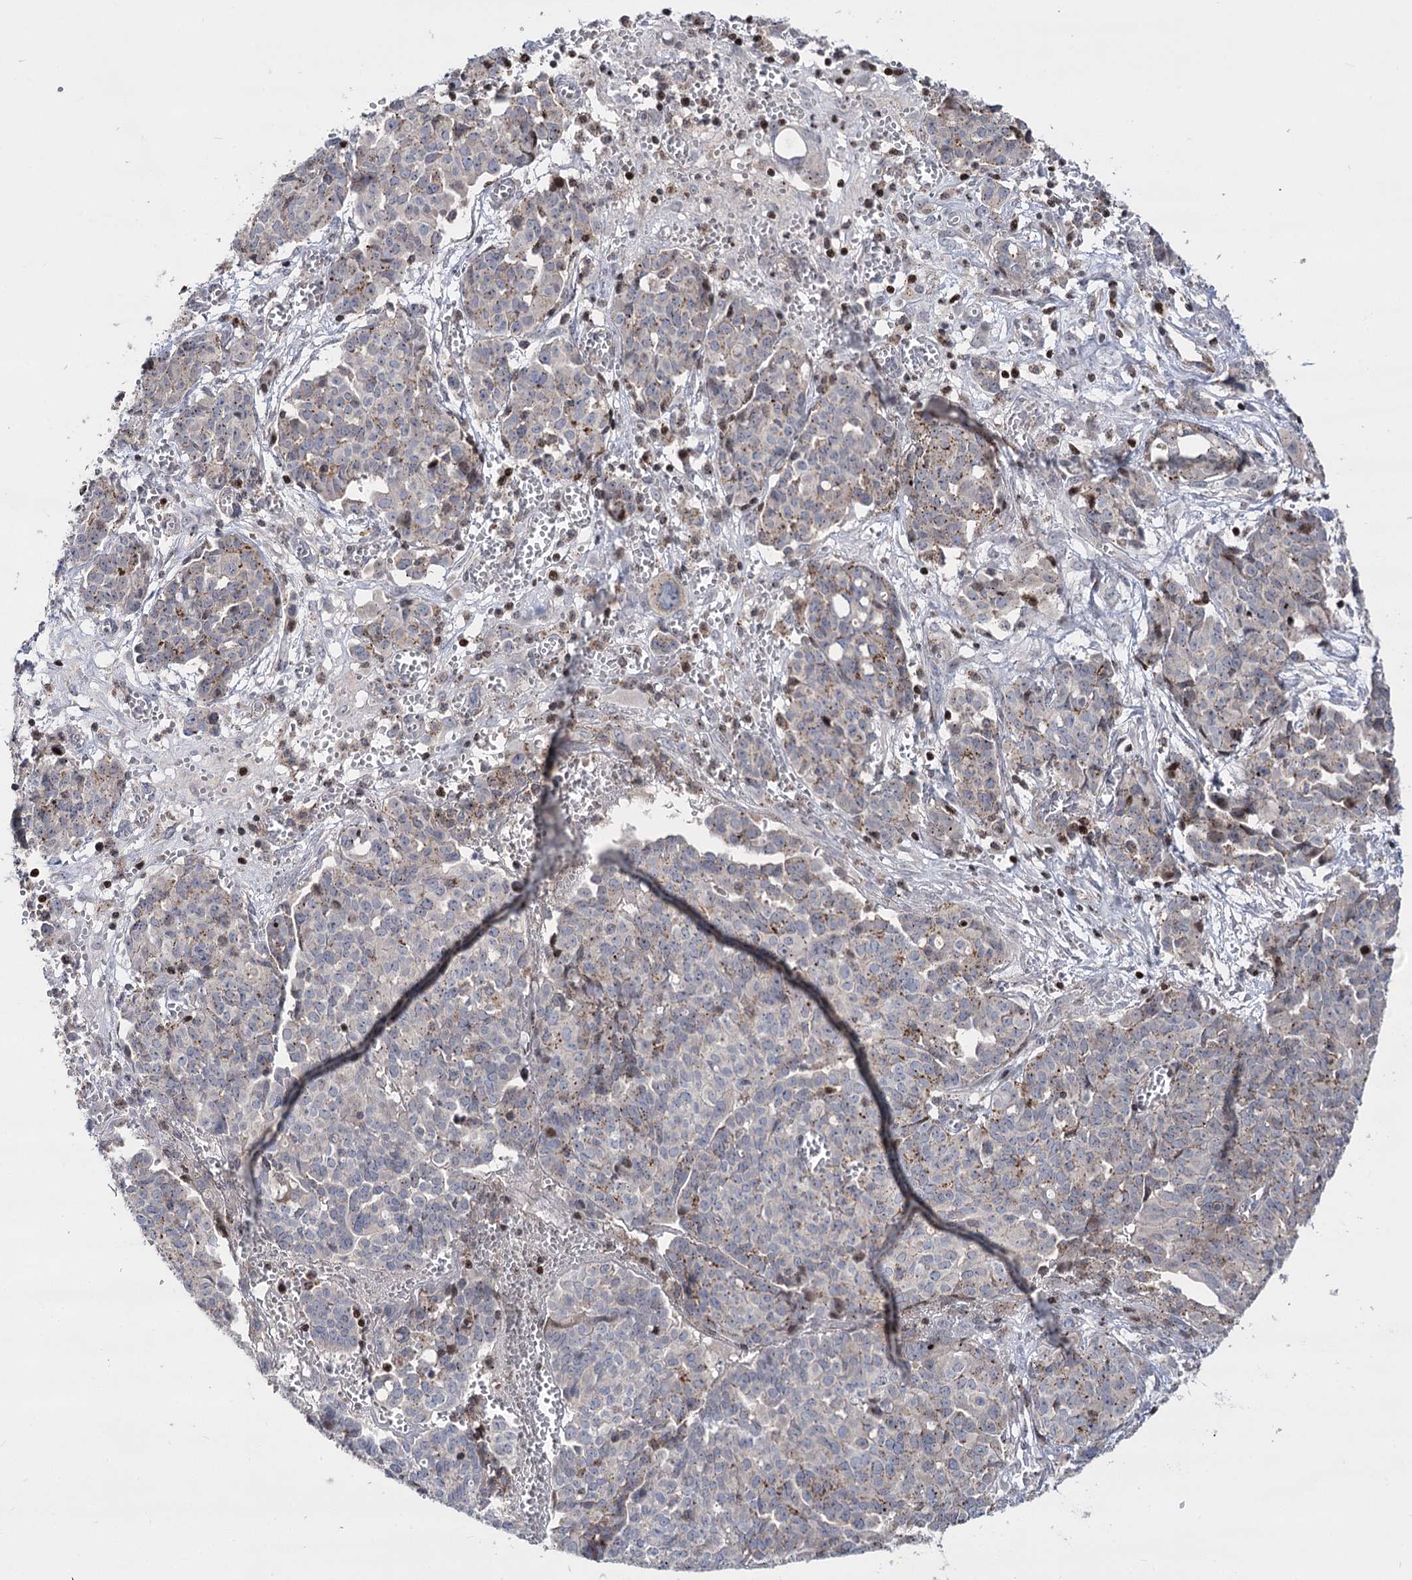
{"staining": {"intensity": "moderate", "quantity": "<25%", "location": "cytoplasmic/membranous"}, "tissue": "ovarian cancer", "cell_type": "Tumor cells", "image_type": "cancer", "snomed": [{"axis": "morphology", "description": "Cystadenocarcinoma, serous, NOS"}, {"axis": "topography", "description": "Soft tissue"}, {"axis": "topography", "description": "Ovary"}], "caption": "High-power microscopy captured an IHC micrograph of ovarian cancer (serous cystadenocarcinoma), revealing moderate cytoplasmic/membranous staining in about <25% of tumor cells.", "gene": "ZFYVE27", "patient": {"sex": "female", "age": 57}}